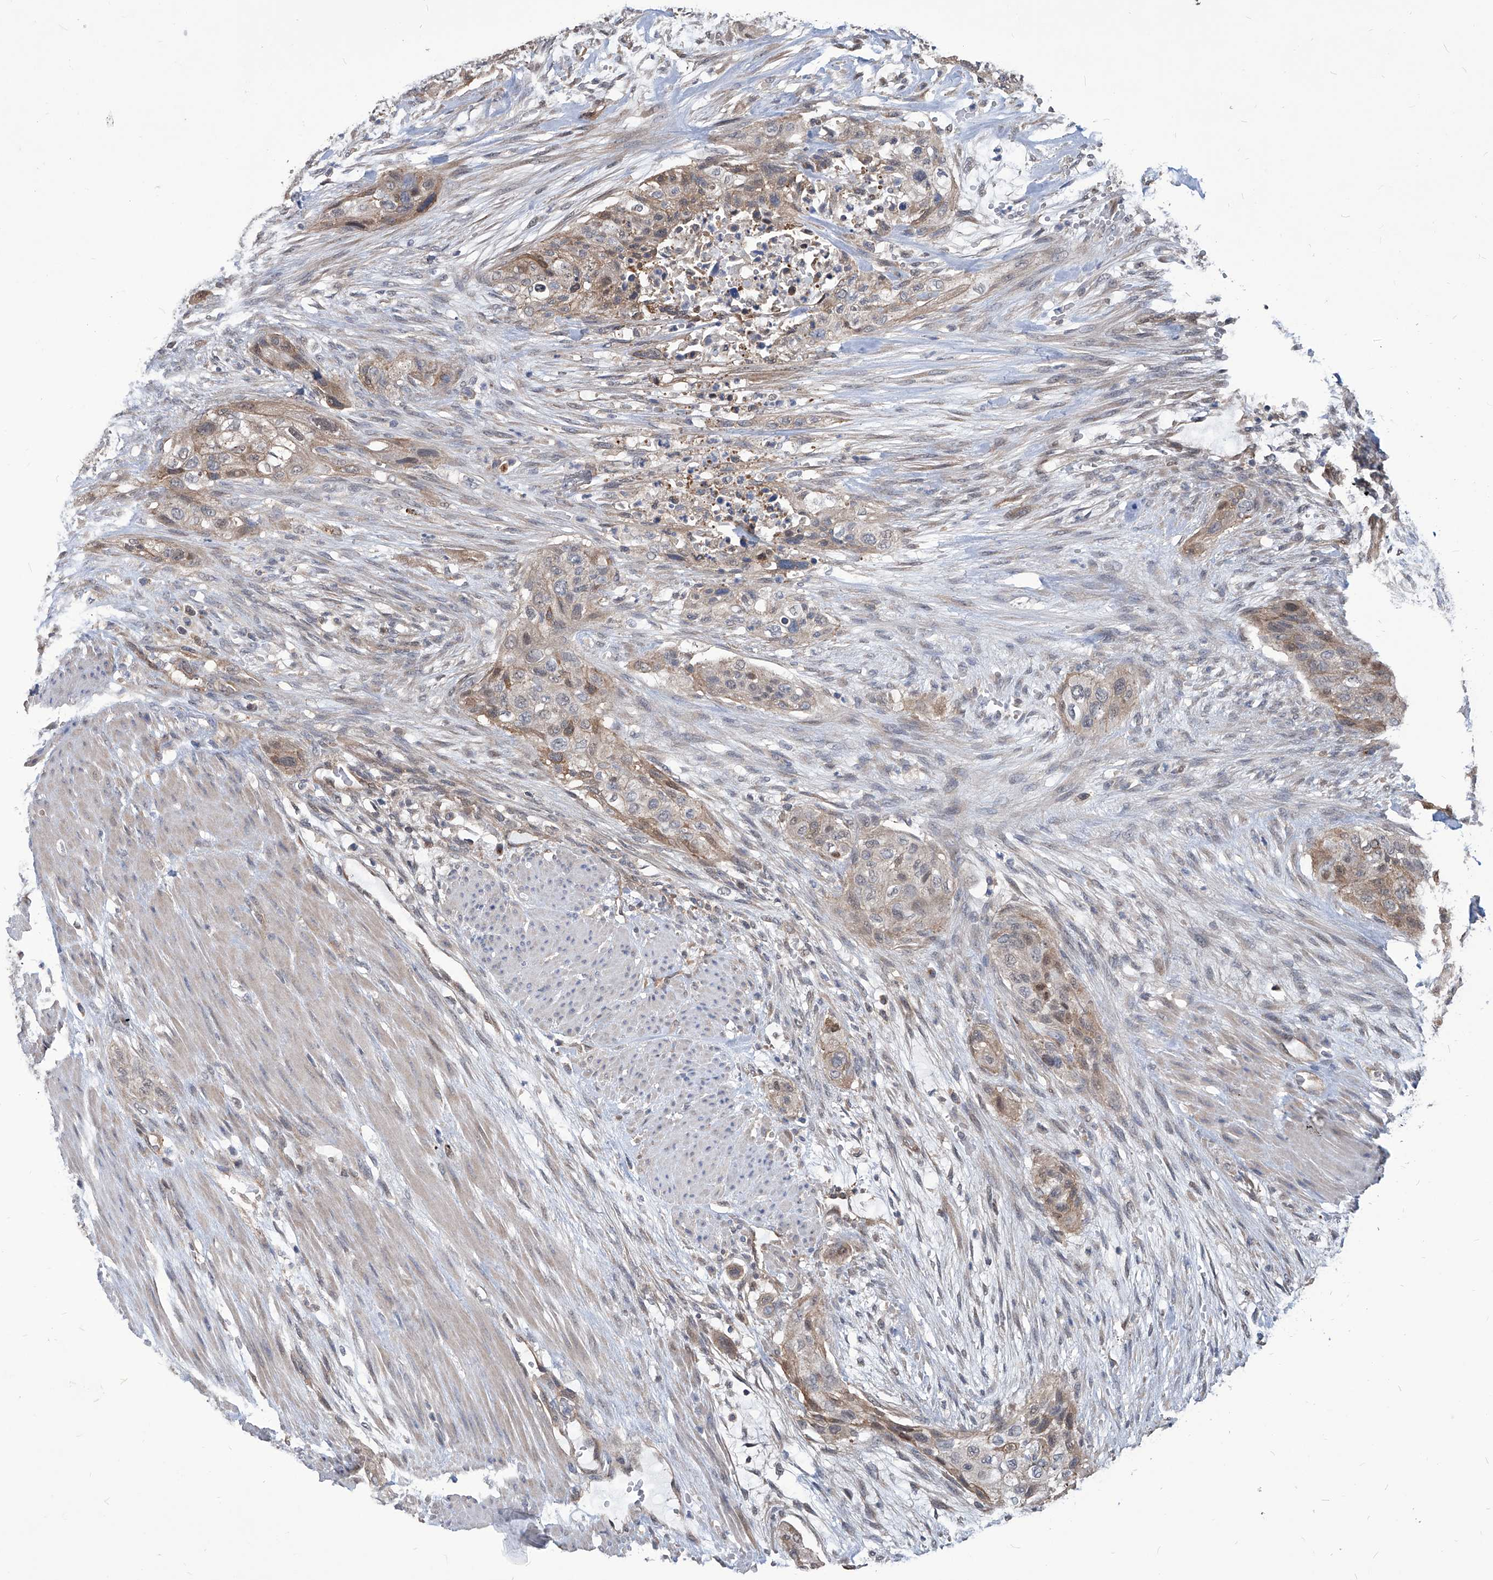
{"staining": {"intensity": "weak", "quantity": "25%-75%", "location": "cytoplasmic/membranous"}, "tissue": "urothelial cancer", "cell_type": "Tumor cells", "image_type": "cancer", "snomed": [{"axis": "morphology", "description": "Urothelial carcinoma, High grade"}, {"axis": "topography", "description": "Urinary bladder"}], "caption": "Protein expression analysis of high-grade urothelial carcinoma displays weak cytoplasmic/membranous expression in about 25%-75% of tumor cells. The protein is shown in brown color, while the nuclei are stained blue.", "gene": "PSMB1", "patient": {"sex": "male", "age": 35}}